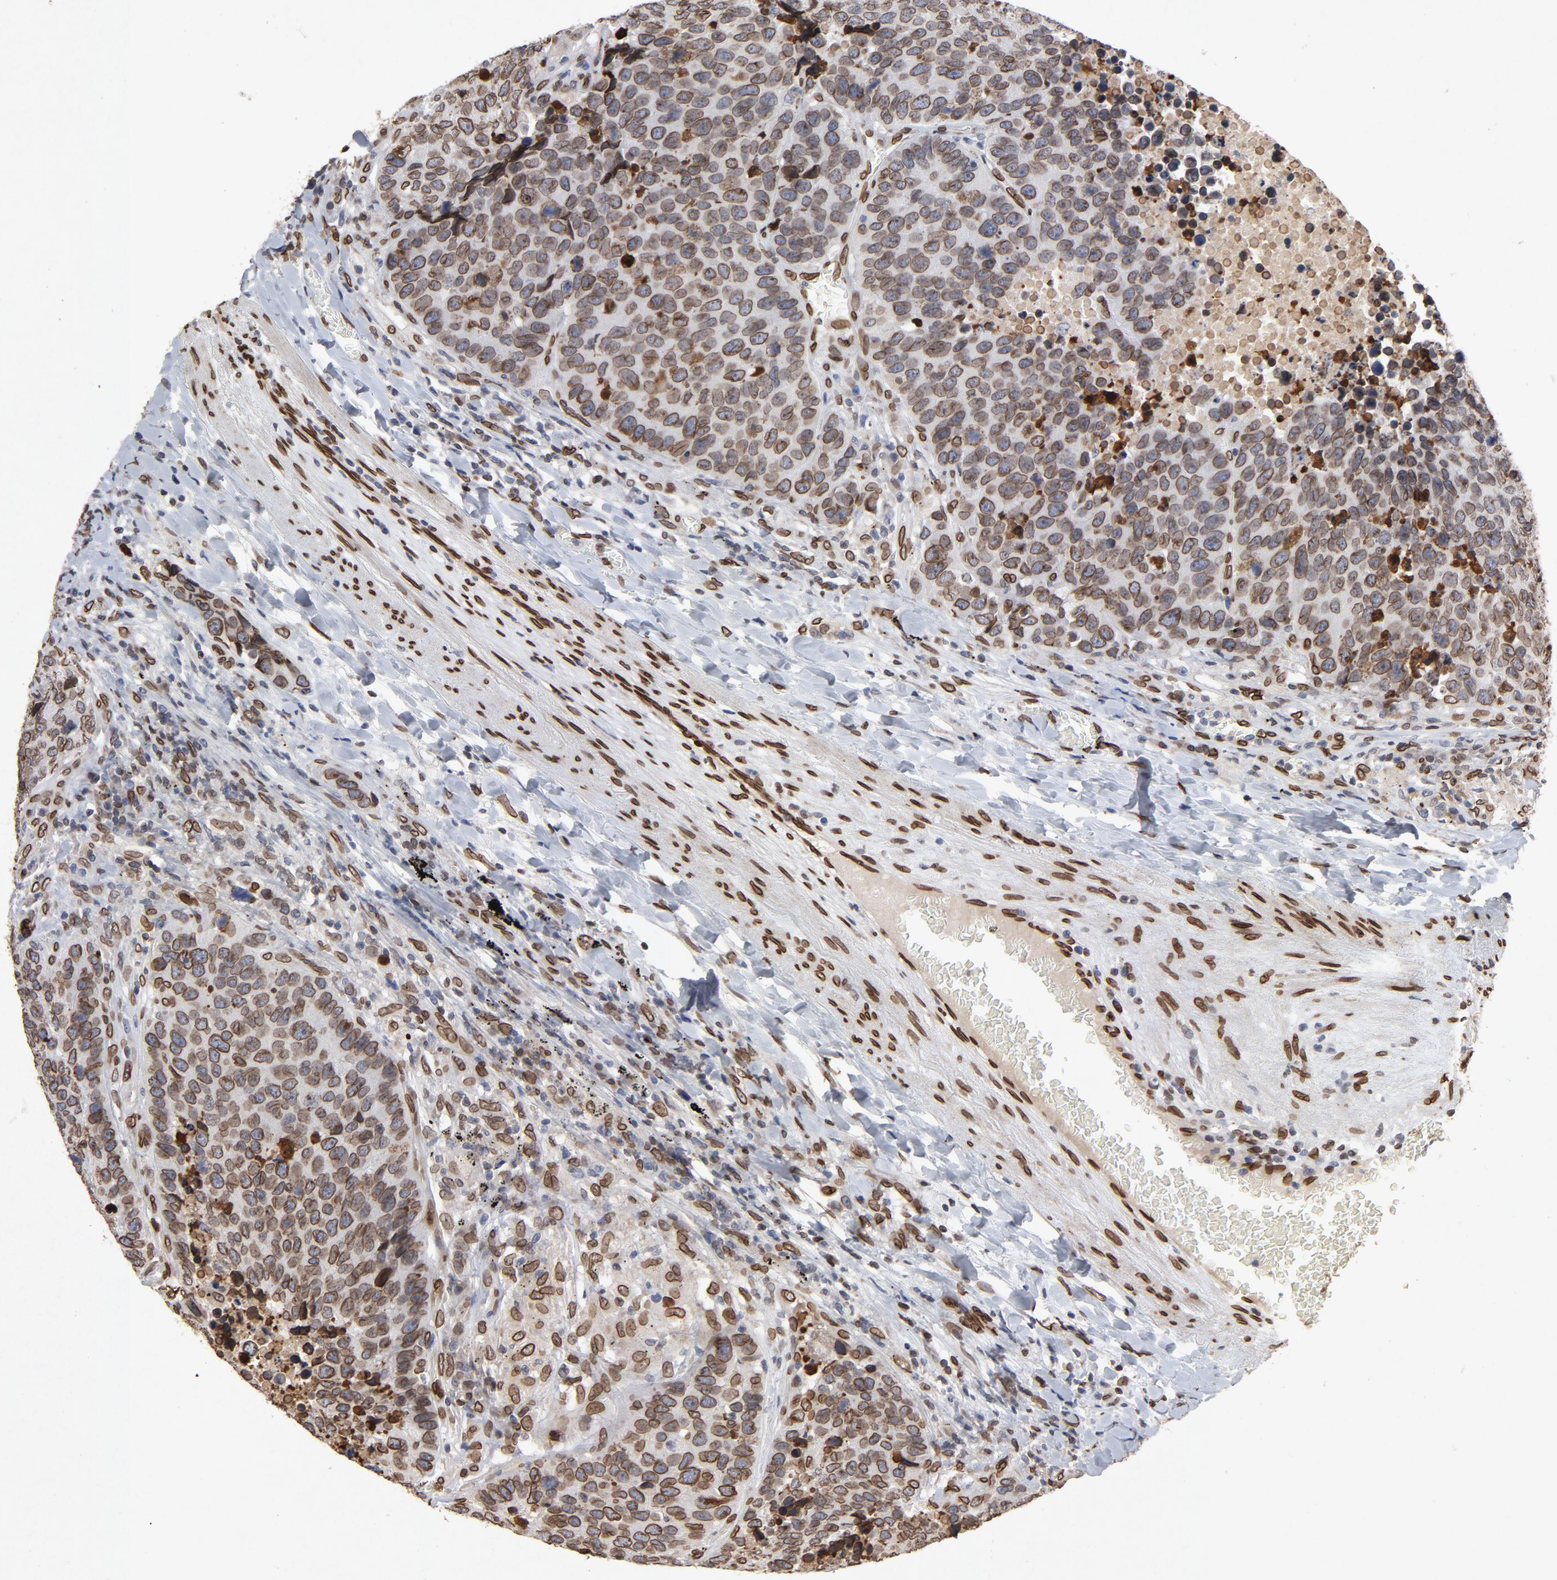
{"staining": {"intensity": "moderate", "quantity": "25%-75%", "location": "cytoplasmic/membranous,nuclear"}, "tissue": "carcinoid", "cell_type": "Tumor cells", "image_type": "cancer", "snomed": [{"axis": "morphology", "description": "Carcinoid, malignant, NOS"}, {"axis": "topography", "description": "Lung"}], "caption": "Protein analysis of malignant carcinoid tissue demonstrates moderate cytoplasmic/membranous and nuclear staining in approximately 25%-75% of tumor cells. (IHC, brightfield microscopy, high magnification).", "gene": "LMNA", "patient": {"sex": "male", "age": 60}}